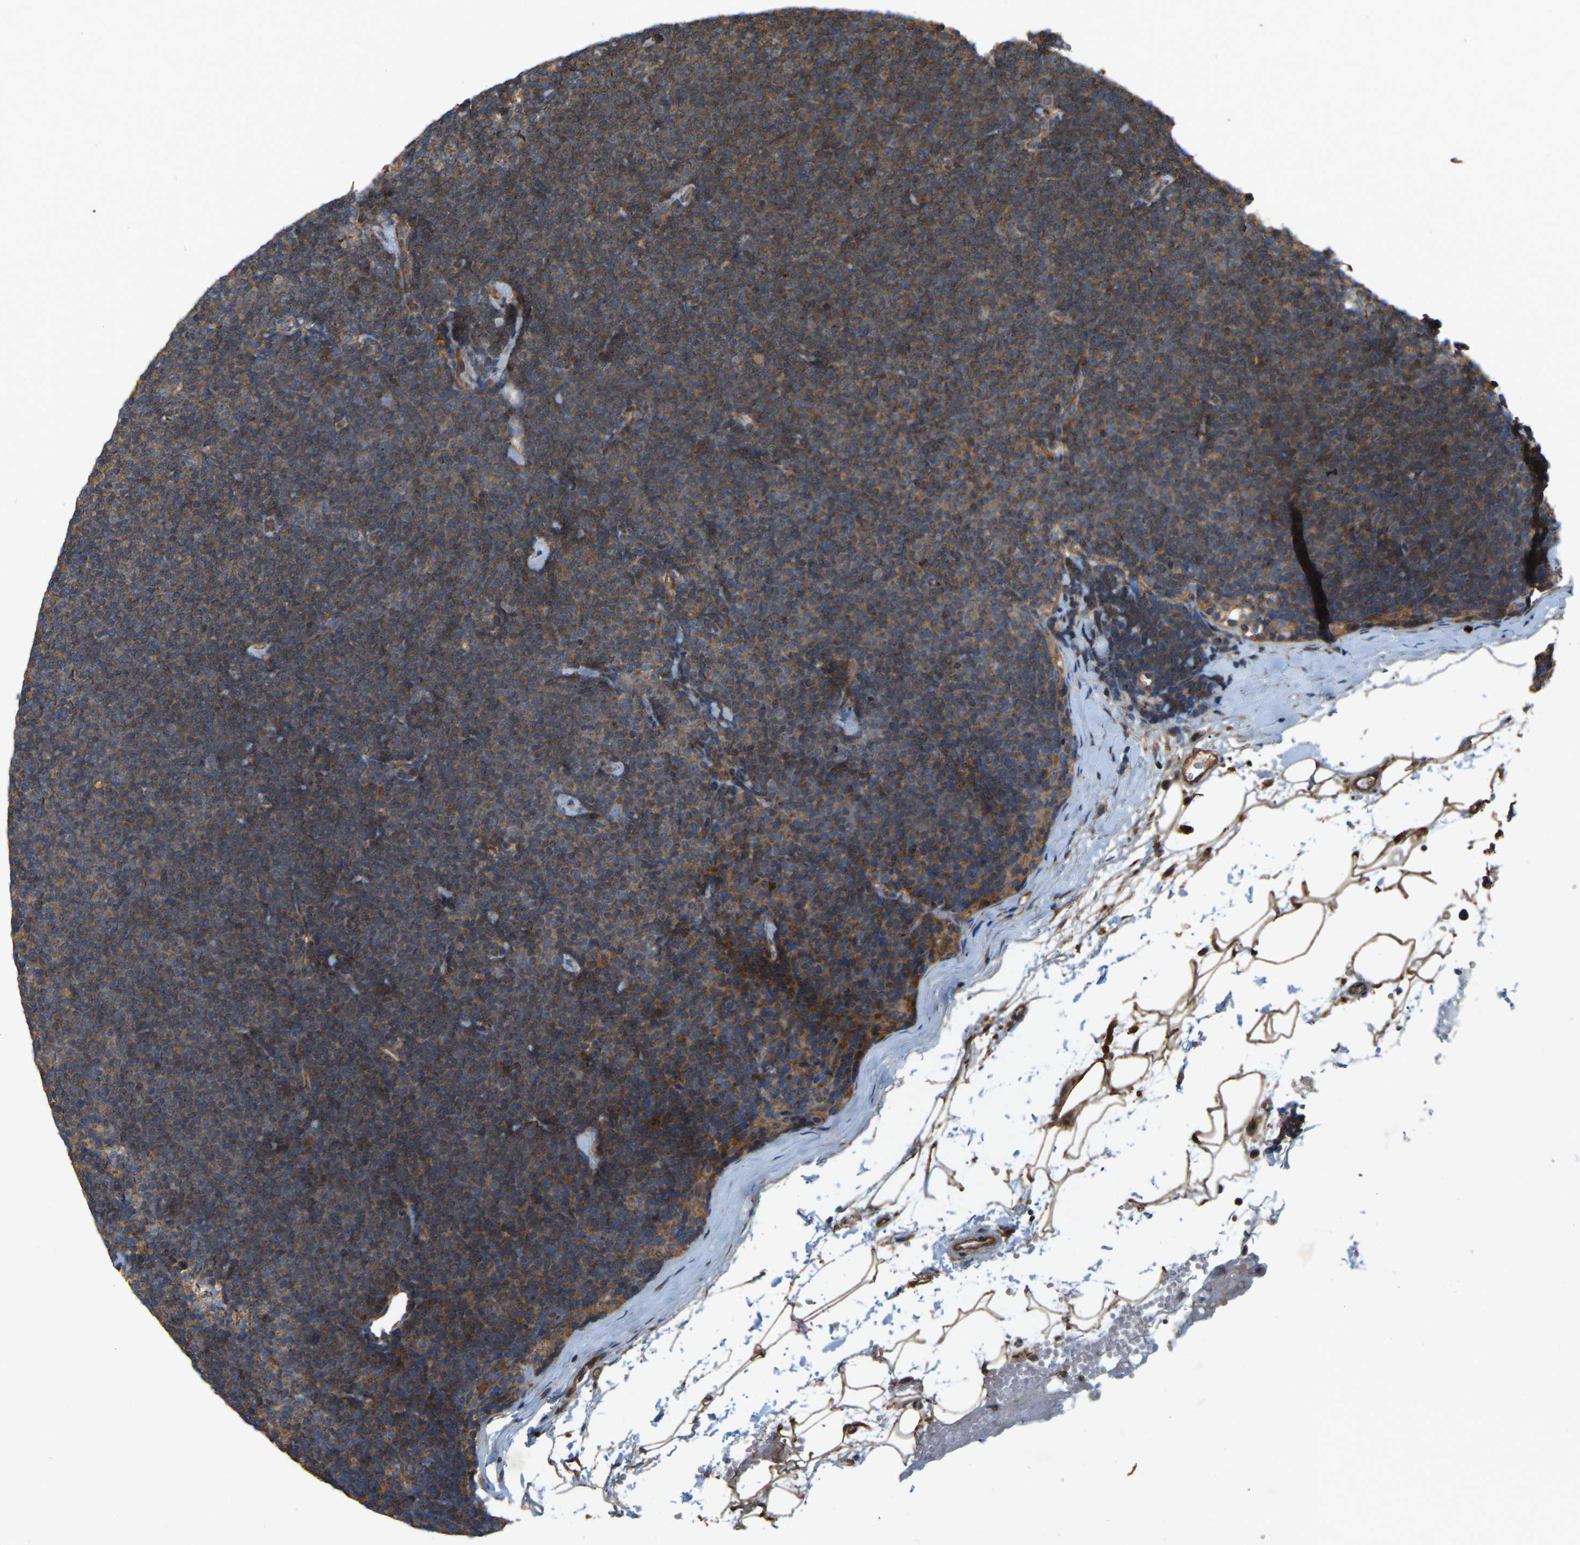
{"staining": {"intensity": "strong", "quantity": ">75%", "location": "cytoplasmic/membranous"}, "tissue": "lymphoma", "cell_type": "Tumor cells", "image_type": "cancer", "snomed": [{"axis": "morphology", "description": "Malignant lymphoma, non-Hodgkin's type, Low grade"}, {"axis": "topography", "description": "Lymph node"}], "caption": "Strong cytoplasmic/membranous staining for a protein is seen in approximately >75% of tumor cells of malignant lymphoma, non-Hodgkin's type (low-grade) using IHC.", "gene": "SAMD9L", "patient": {"sex": "female", "age": 53}}